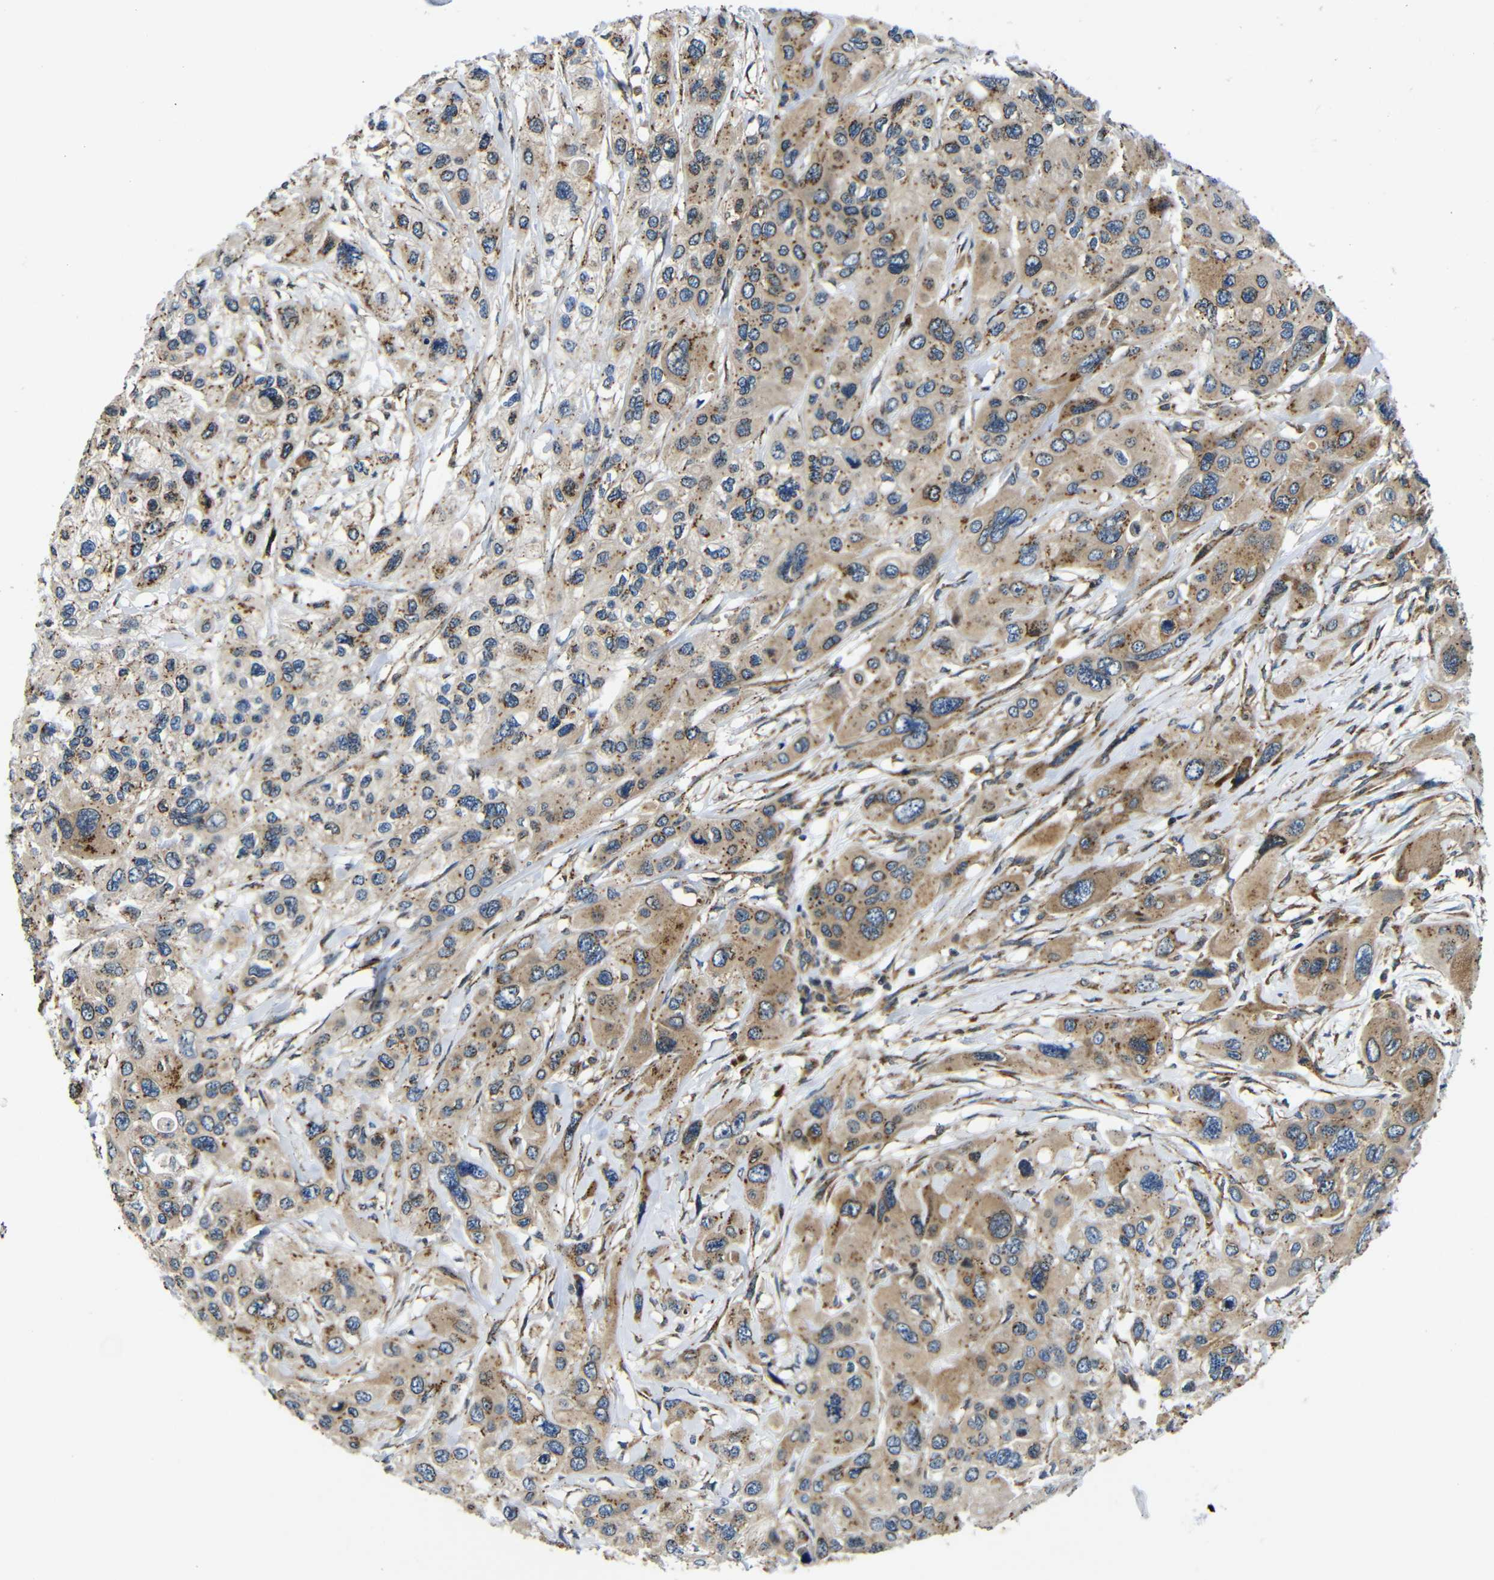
{"staining": {"intensity": "moderate", "quantity": ">75%", "location": "cytoplasmic/membranous"}, "tissue": "pancreatic cancer", "cell_type": "Tumor cells", "image_type": "cancer", "snomed": [{"axis": "morphology", "description": "Adenocarcinoma, NOS"}, {"axis": "topography", "description": "Pancreas"}], "caption": "Human adenocarcinoma (pancreatic) stained with a protein marker shows moderate staining in tumor cells.", "gene": "ABCE1", "patient": {"sex": "male", "age": 73}}